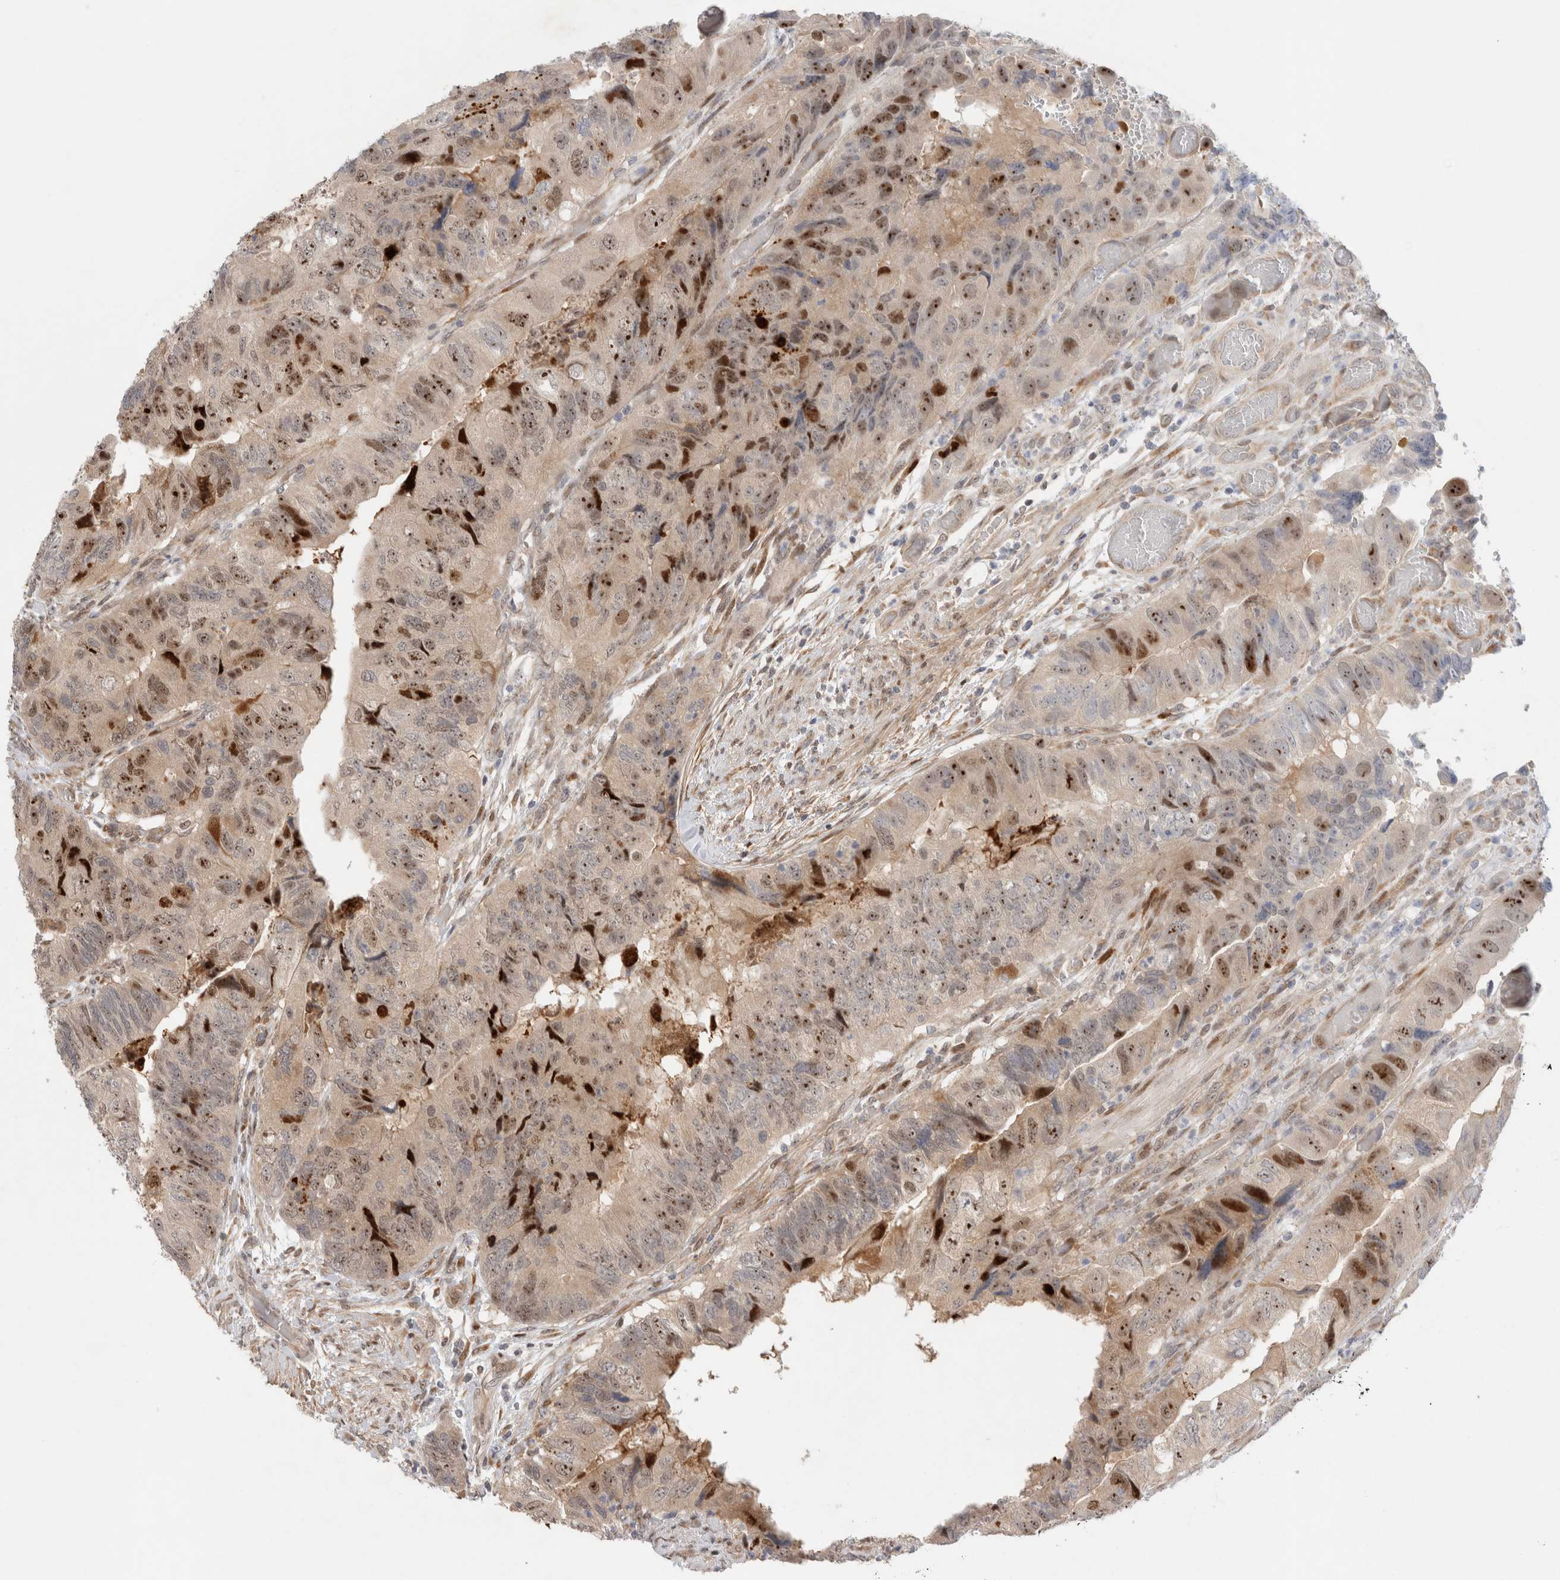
{"staining": {"intensity": "moderate", "quantity": ">75%", "location": "nuclear"}, "tissue": "colorectal cancer", "cell_type": "Tumor cells", "image_type": "cancer", "snomed": [{"axis": "morphology", "description": "Adenocarcinoma, NOS"}, {"axis": "topography", "description": "Rectum"}], "caption": "Adenocarcinoma (colorectal) stained with DAB immunohistochemistry (IHC) shows medium levels of moderate nuclear staining in about >75% of tumor cells. (DAB (3,3'-diaminobenzidine) IHC with brightfield microscopy, high magnification).", "gene": "TCF4", "patient": {"sex": "male", "age": 63}}